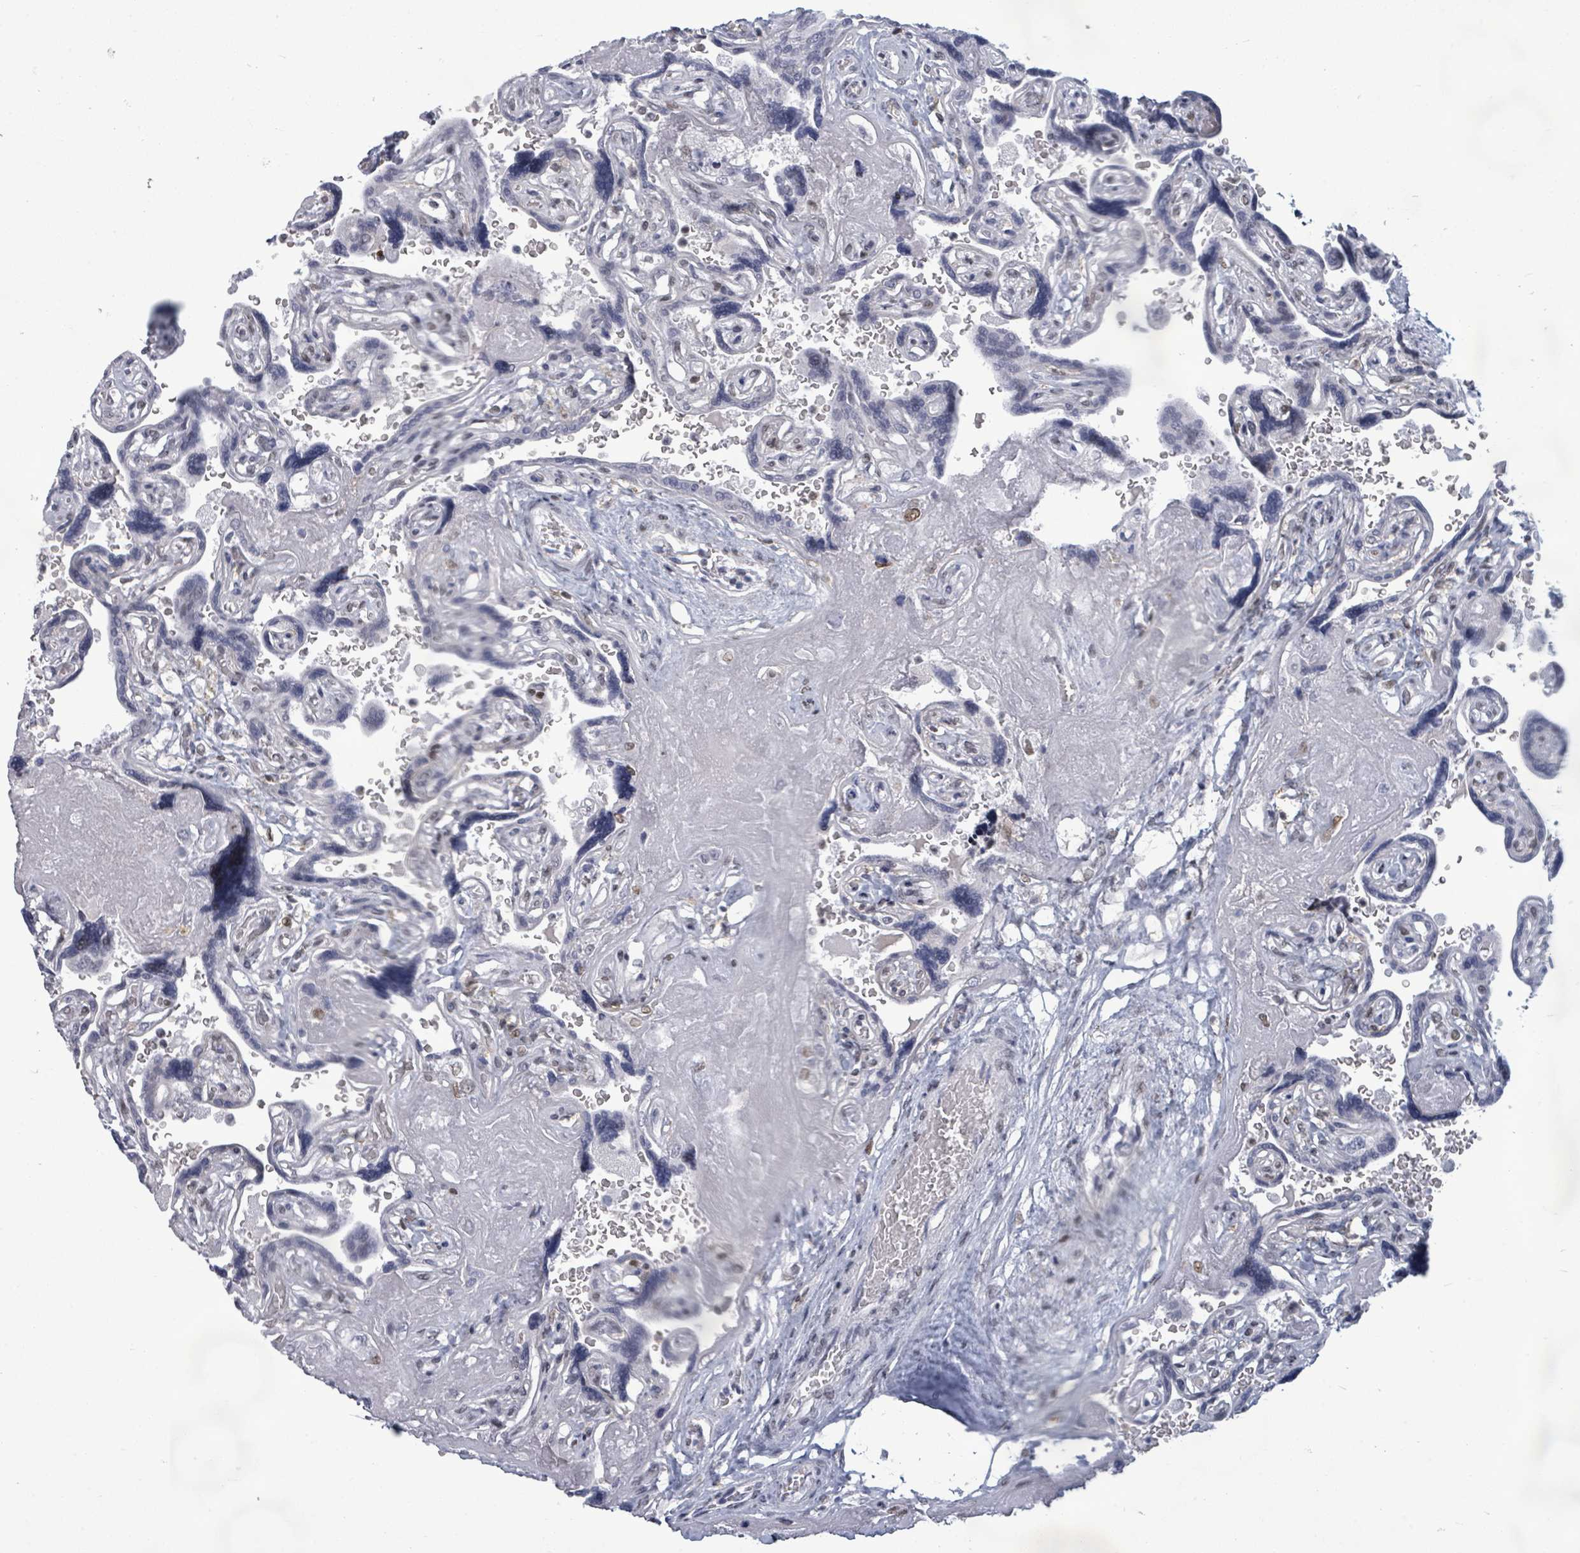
{"staining": {"intensity": "strong", "quantity": "<25%", "location": "nuclear"}, "tissue": "placenta", "cell_type": "Decidual cells", "image_type": "normal", "snomed": [{"axis": "morphology", "description": "Normal tissue, NOS"}, {"axis": "topography", "description": "Placenta"}], "caption": "Human placenta stained with a brown dye shows strong nuclear positive staining in approximately <25% of decidual cells.", "gene": "BIVM", "patient": {"sex": "female", "age": 32}}